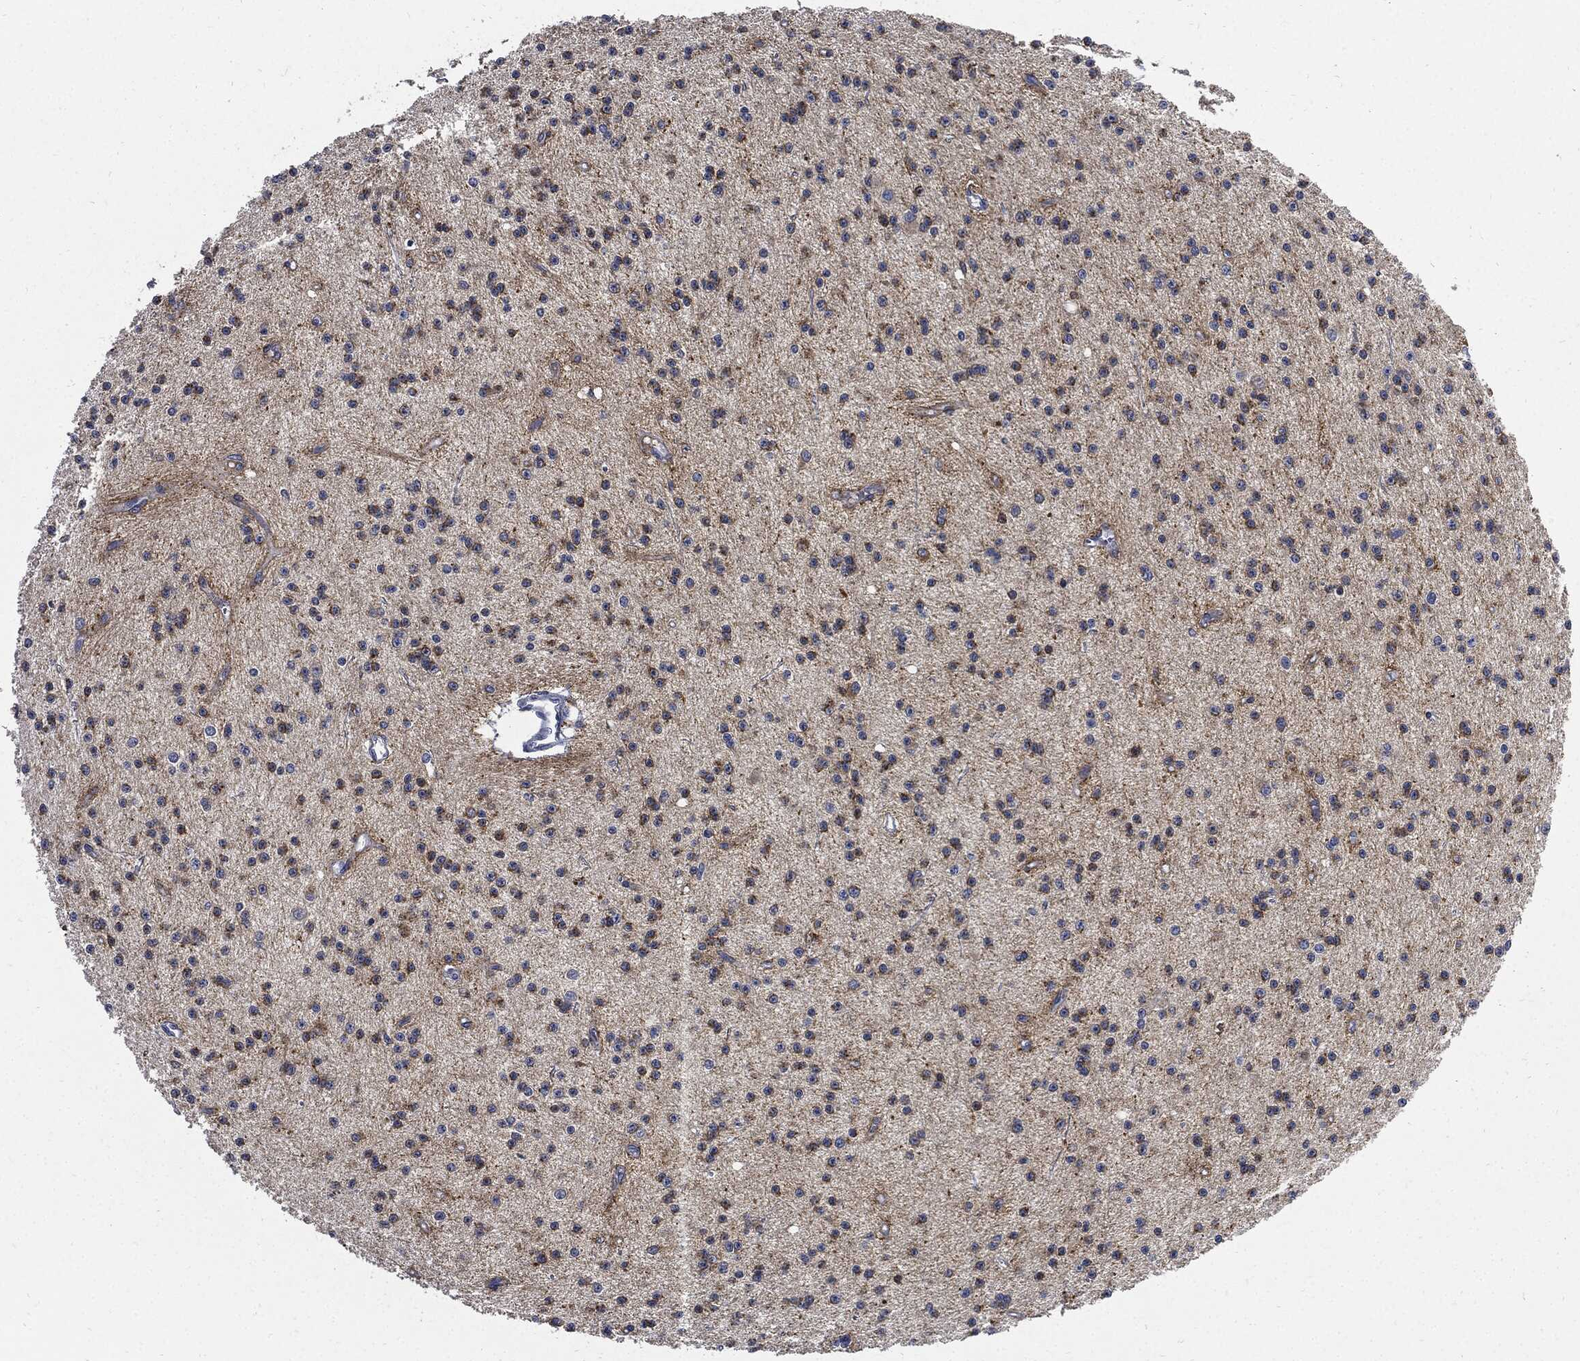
{"staining": {"intensity": "weak", "quantity": "25%-75%", "location": "cytoplasmic/membranous"}, "tissue": "glioma", "cell_type": "Tumor cells", "image_type": "cancer", "snomed": [{"axis": "morphology", "description": "Glioma, malignant, Low grade"}, {"axis": "topography", "description": "Brain"}], "caption": "High-power microscopy captured an IHC image of malignant glioma (low-grade), revealing weak cytoplasmic/membranous expression in about 25%-75% of tumor cells. (brown staining indicates protein expression, while blue staining denotes nuclei).", "gene": "CPE", "patient": {"sex": "male", "age": 27}}